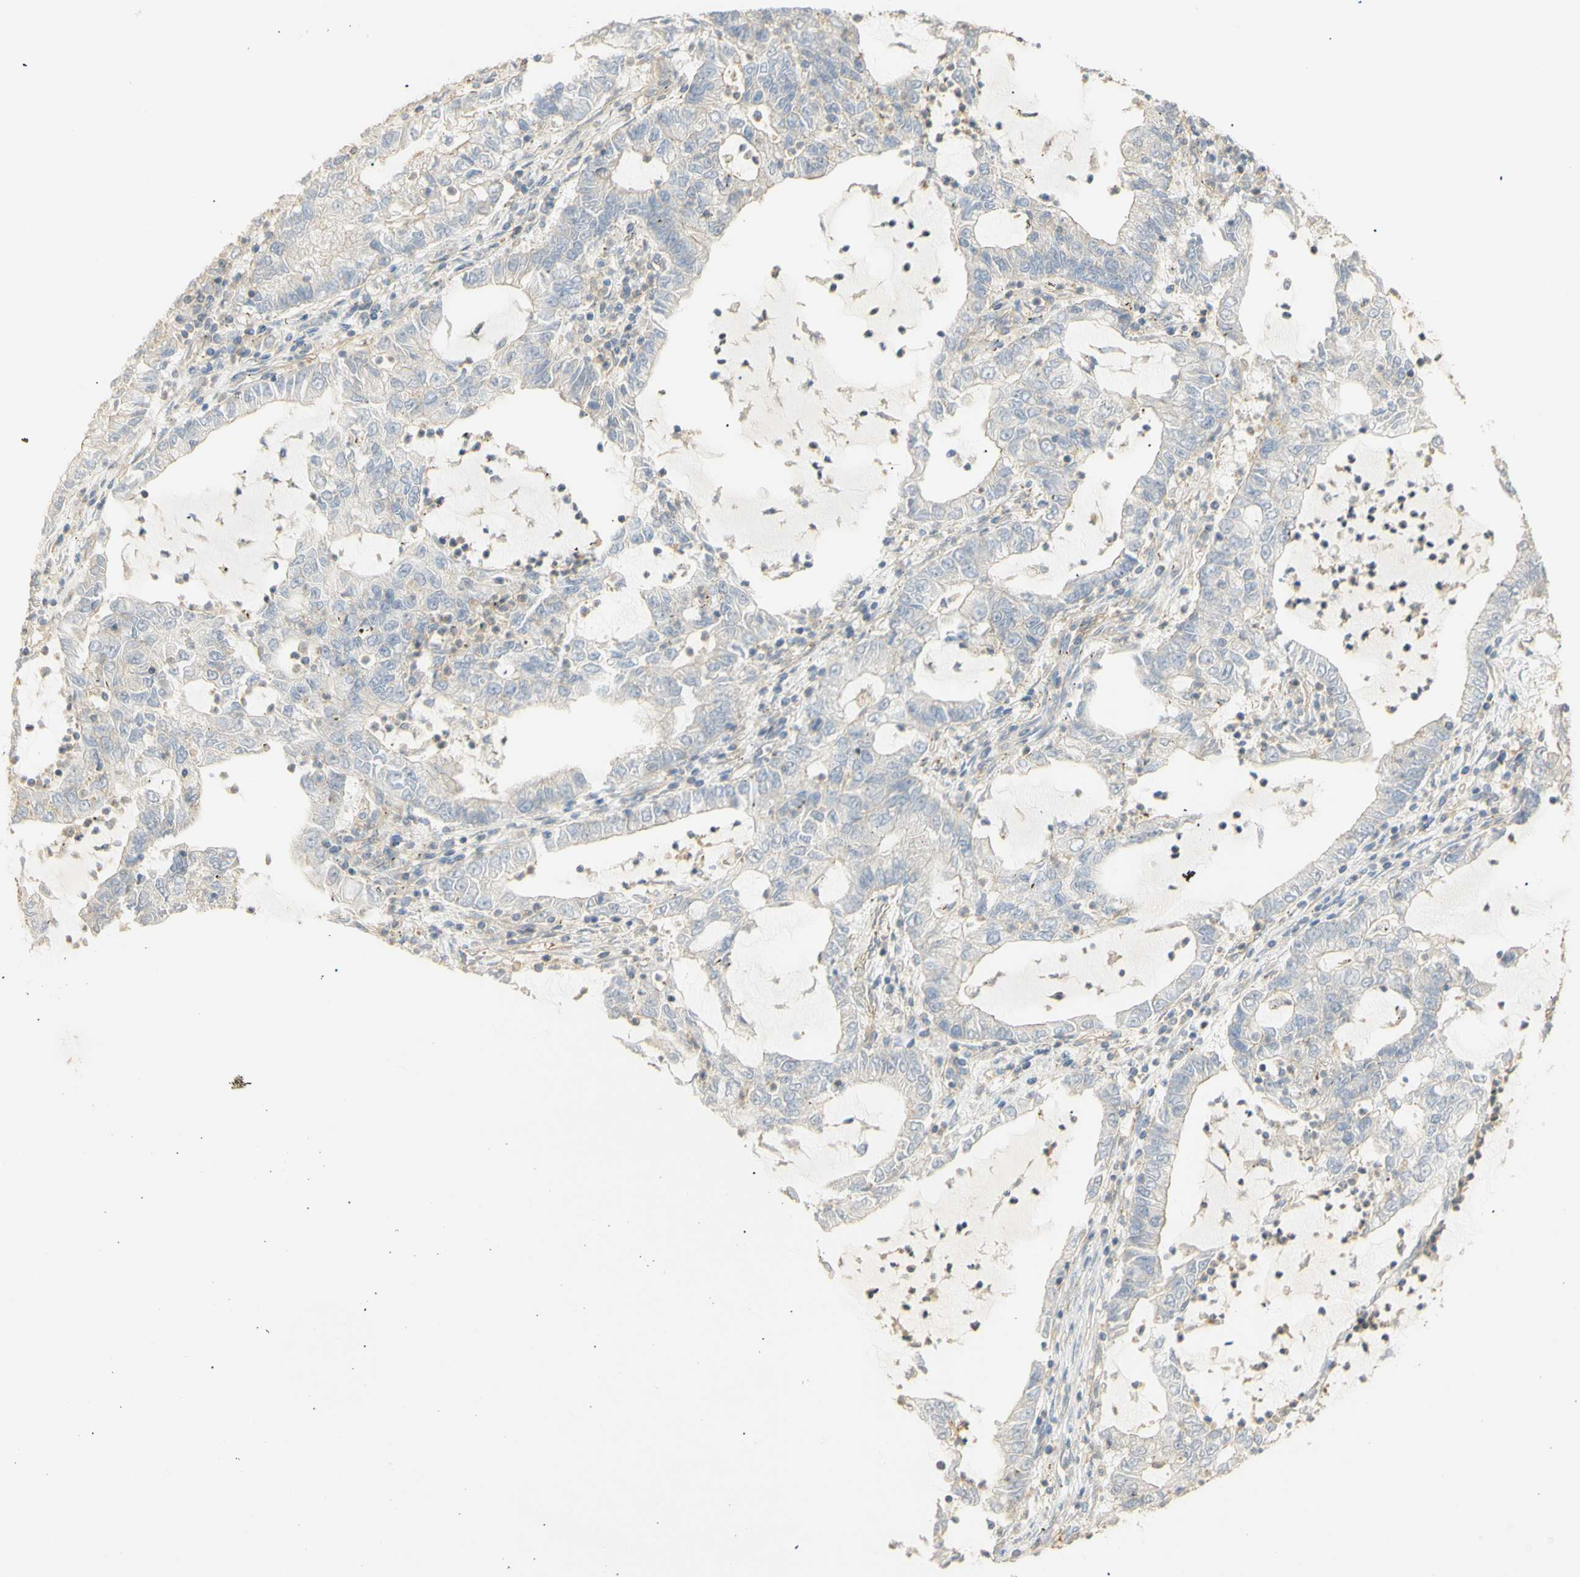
{"staining": {"intensity": "negative", "quantity": "none", "location": "none"}, "tissue": "lung cancer", "cell_type": "Tumor cells", "image_type": "cancer", "snomed": [{"axis": "morphology", "description": "Adenocarcinoma, NOS"}, {"axis": "topography", "description": "Lung"}], "caption": "This is an immunohistochemistry photomicrograph of lung cancer. There is no staining in tumor cells.", "gene": "KCNE4", "patient": {"sex": "female", "age": 51}}